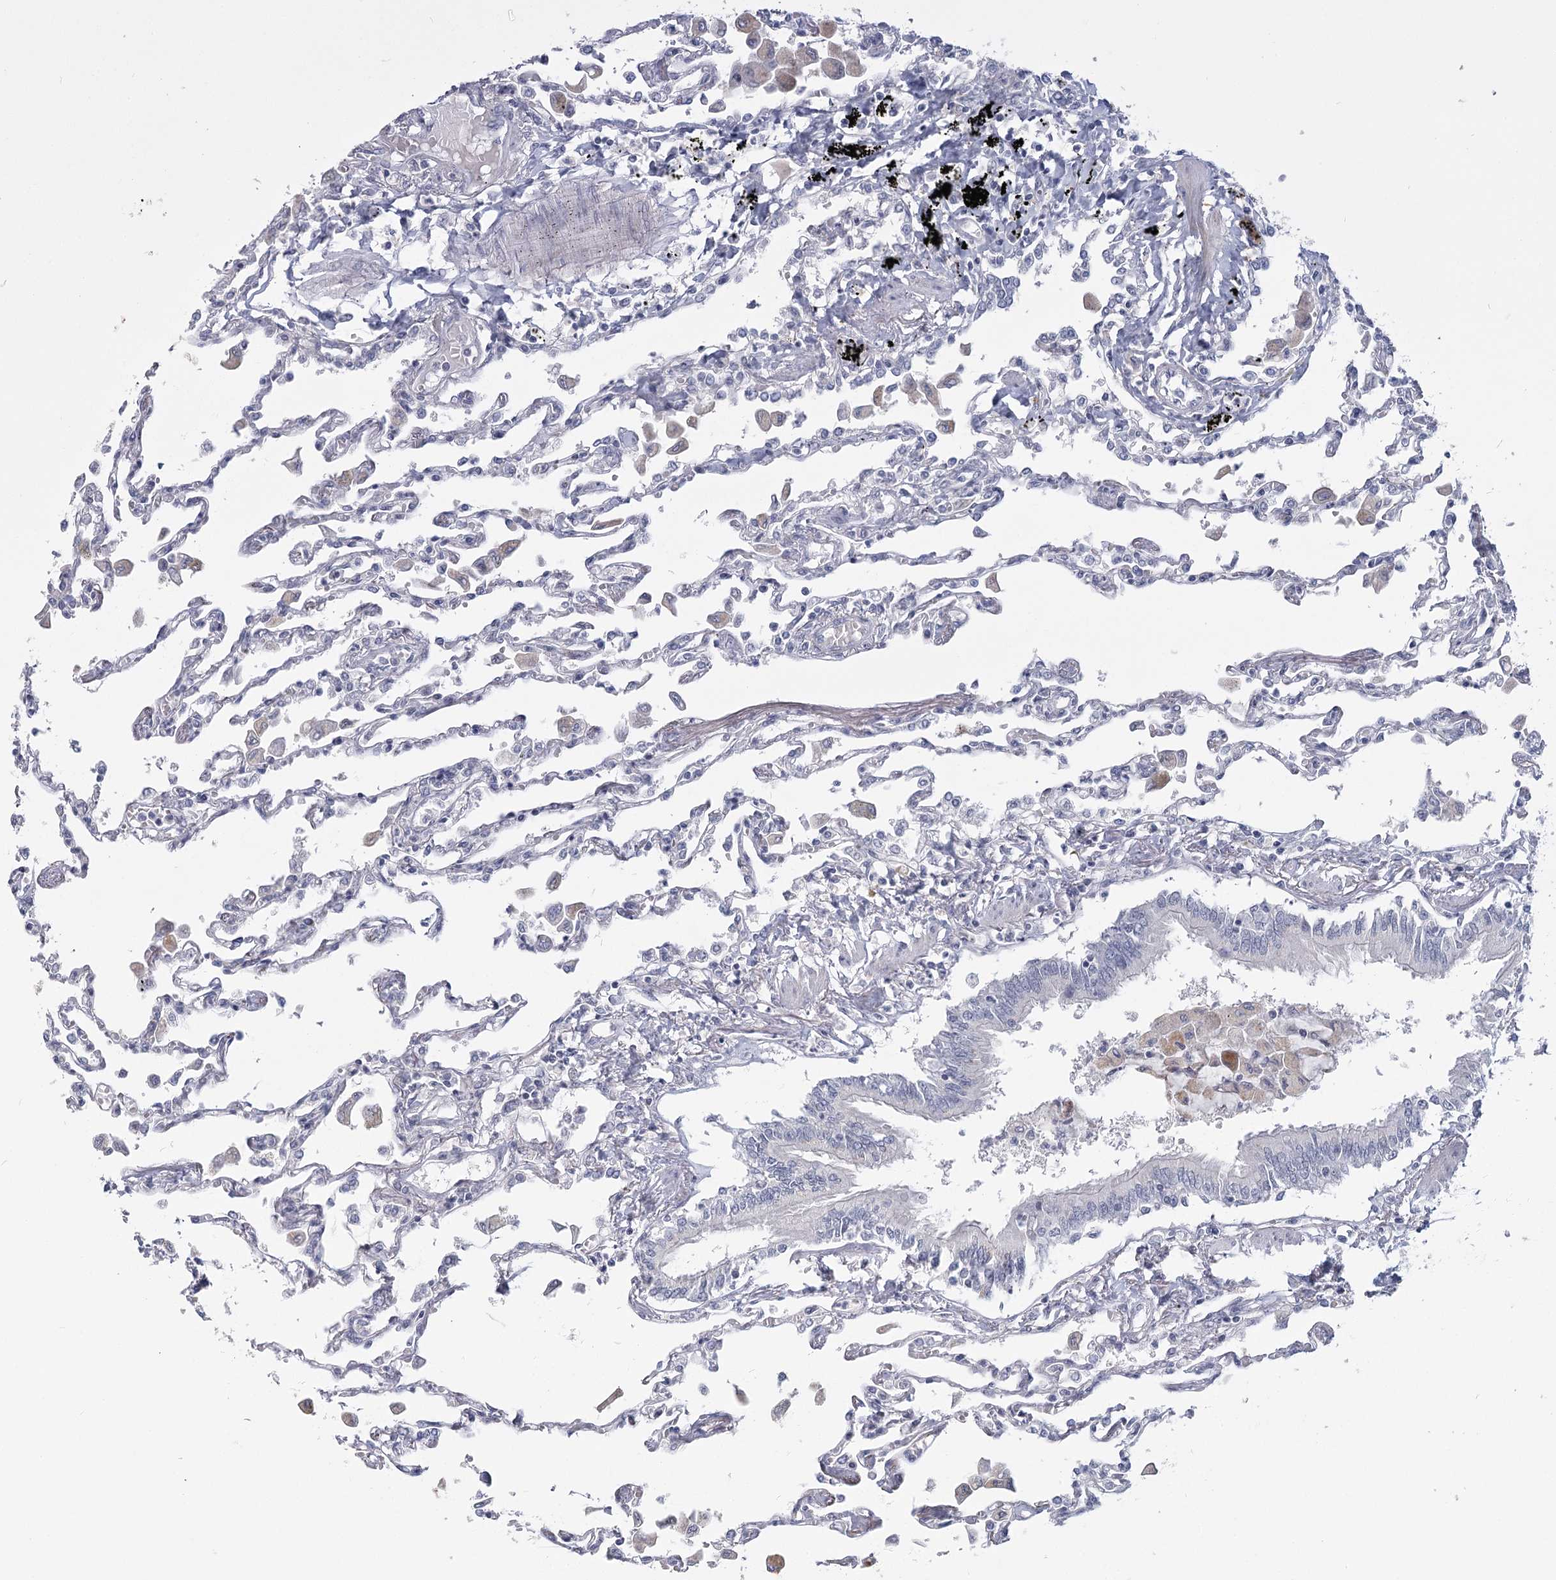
{"staining": {"intensity": "negative", "quantity": "none", "location": "none"}, "tissue": "lung", "cell_type": "Alveolar cells", "image_type": "normal", "snomed": [{"axis": "morphology", "description": "Normal tissue, NOS"}, {"axis": "topography", "description": "Bronchus"}, {"axis": "topography", "description": "Lung"}], "caption": "The immunohistochemistry histopathology image has no significant staining in alveolar cells of lung. Brightfield microscopy of immunohistochemistry stained with DAB (brown) and hematoxylin (blue), captured at high magnification.", "gene": "USP11", "patient": {"sex": "female", "age": 49}}